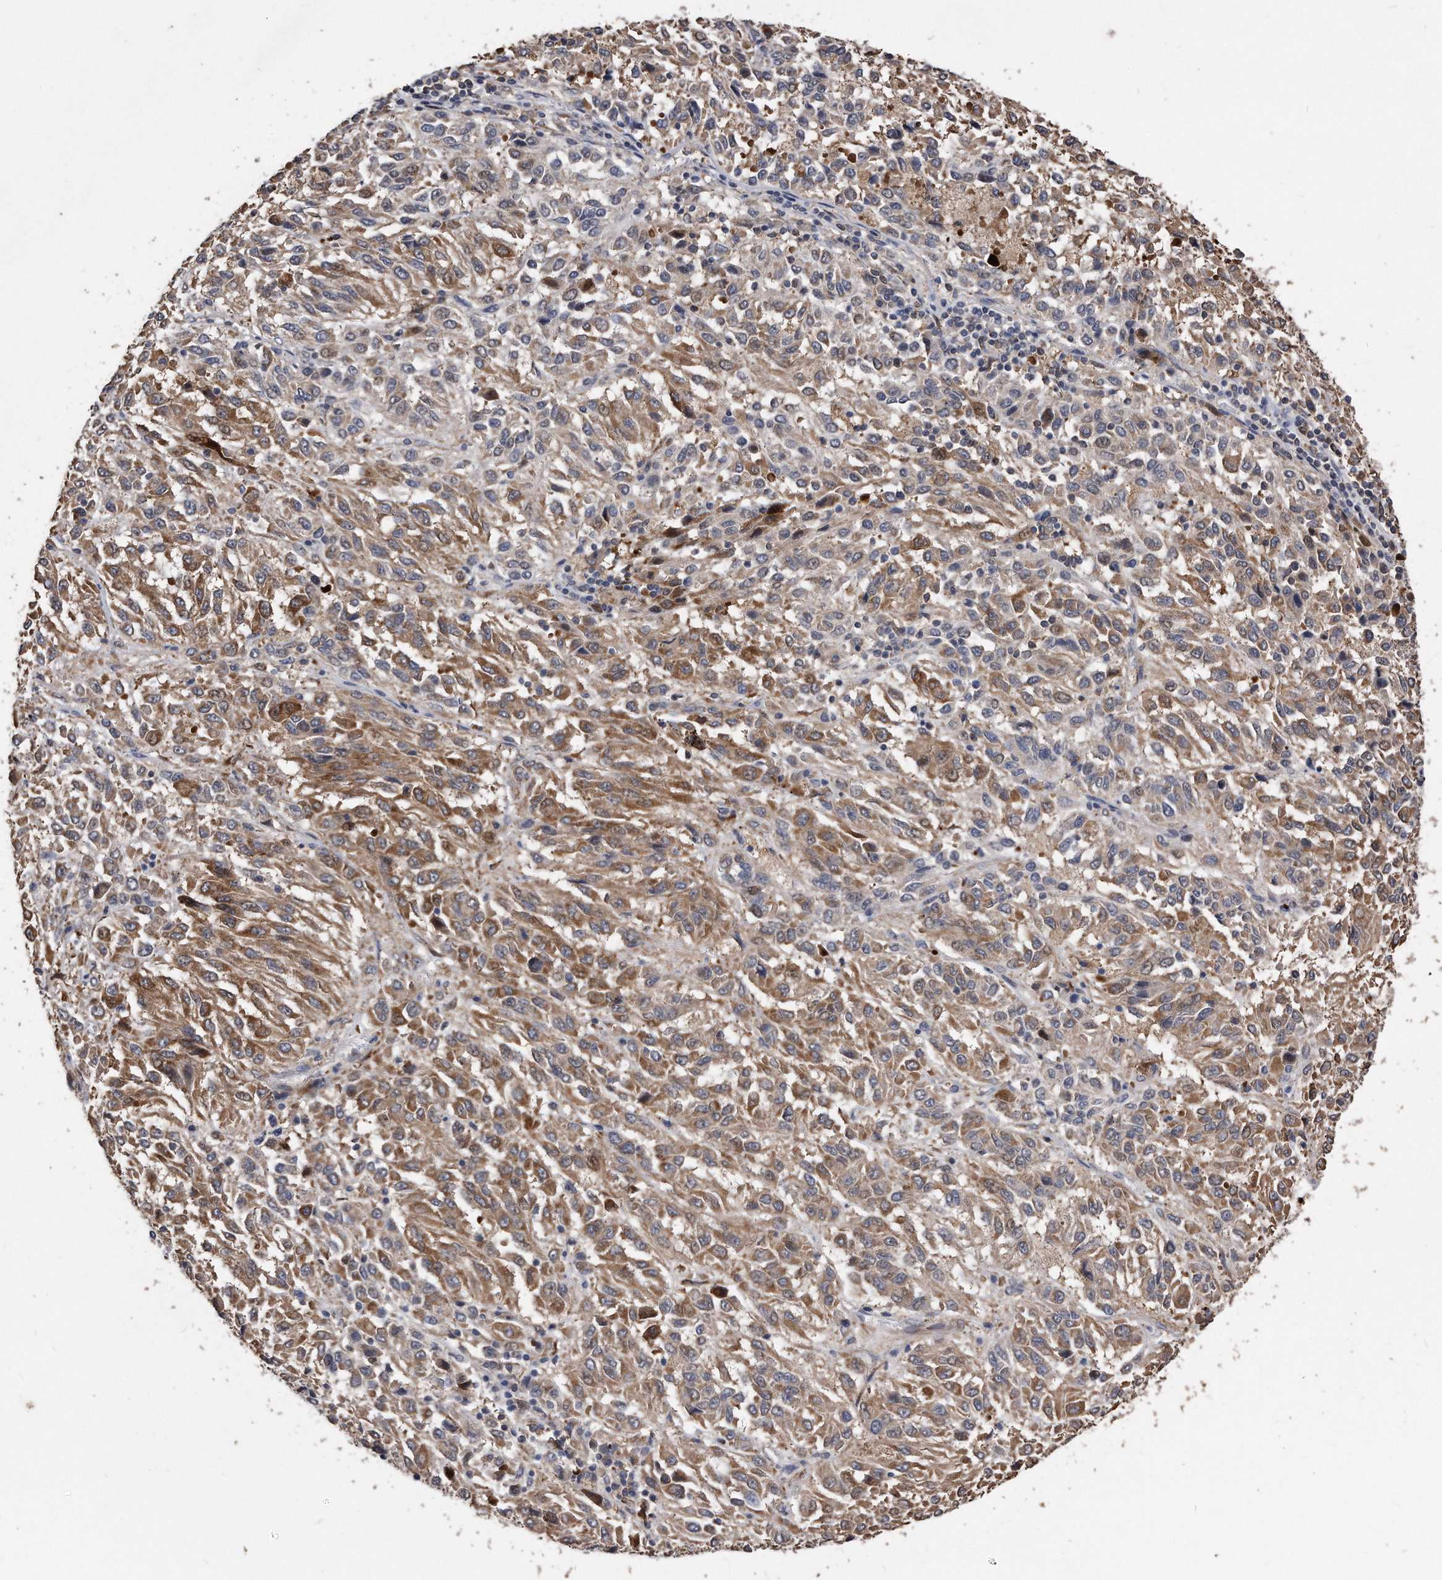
{"staining": {"intensity": "moderate", "quantity": ">75%", "location": "cytoplasmic/membranous"}, "tissue": "melanoma", "cell_type": "Tumor cells", "image_type": "cancer", "snomed": [{"axis": "morphology", "description": "Malignant melanoma, Metastatic site"}, {"axis": "topography", "description": "Lung"}], "caption": "A medium amount of moderate cytoplasmic/membranous positivity is seen in approximately >75% of tumor cells in melanoma tissue.", "gene": "IL20RA", "patient": {"sex": "male", "age": 64}}